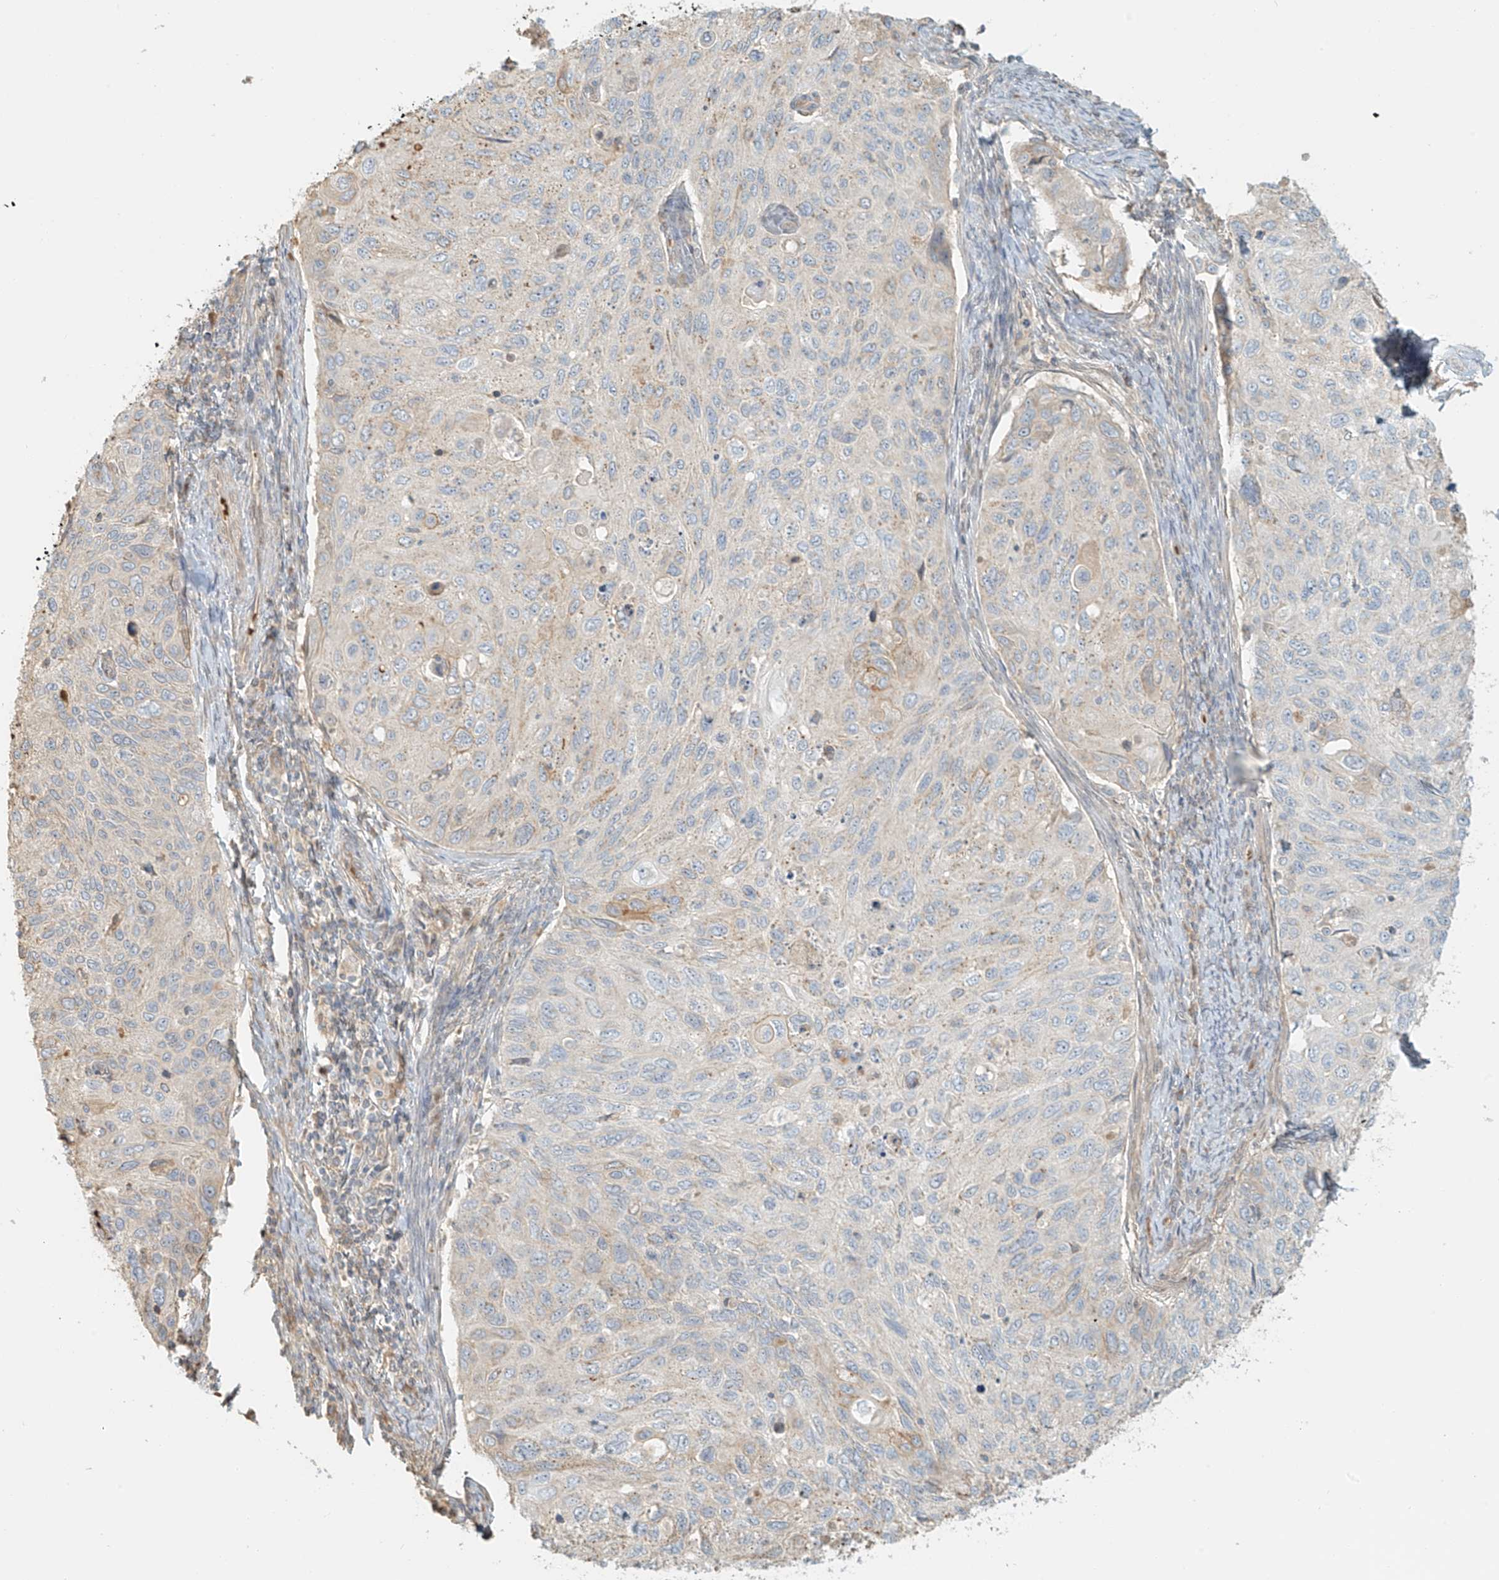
{"staining": {"intensity": "weak", "quantity": "<25%", "location": "cytoplasmic/membranous"}, "tissue": "cervical cancer", "cell_type": "Tumor cells", "image_type": "cancer", "snomed": [{"axis": "morphology", "description": "Squamous cell carcinoma, NOS"}, {"axis": "topography", "description": "Cervix"}], "caption": "This is an immunohistochemistry (IHC) histopathology image of cervical squamous cell carcinoma. There is no expression in tumor cells.", "gene": "UPK1B", "patient": {"sex": "female", "age": 70}}